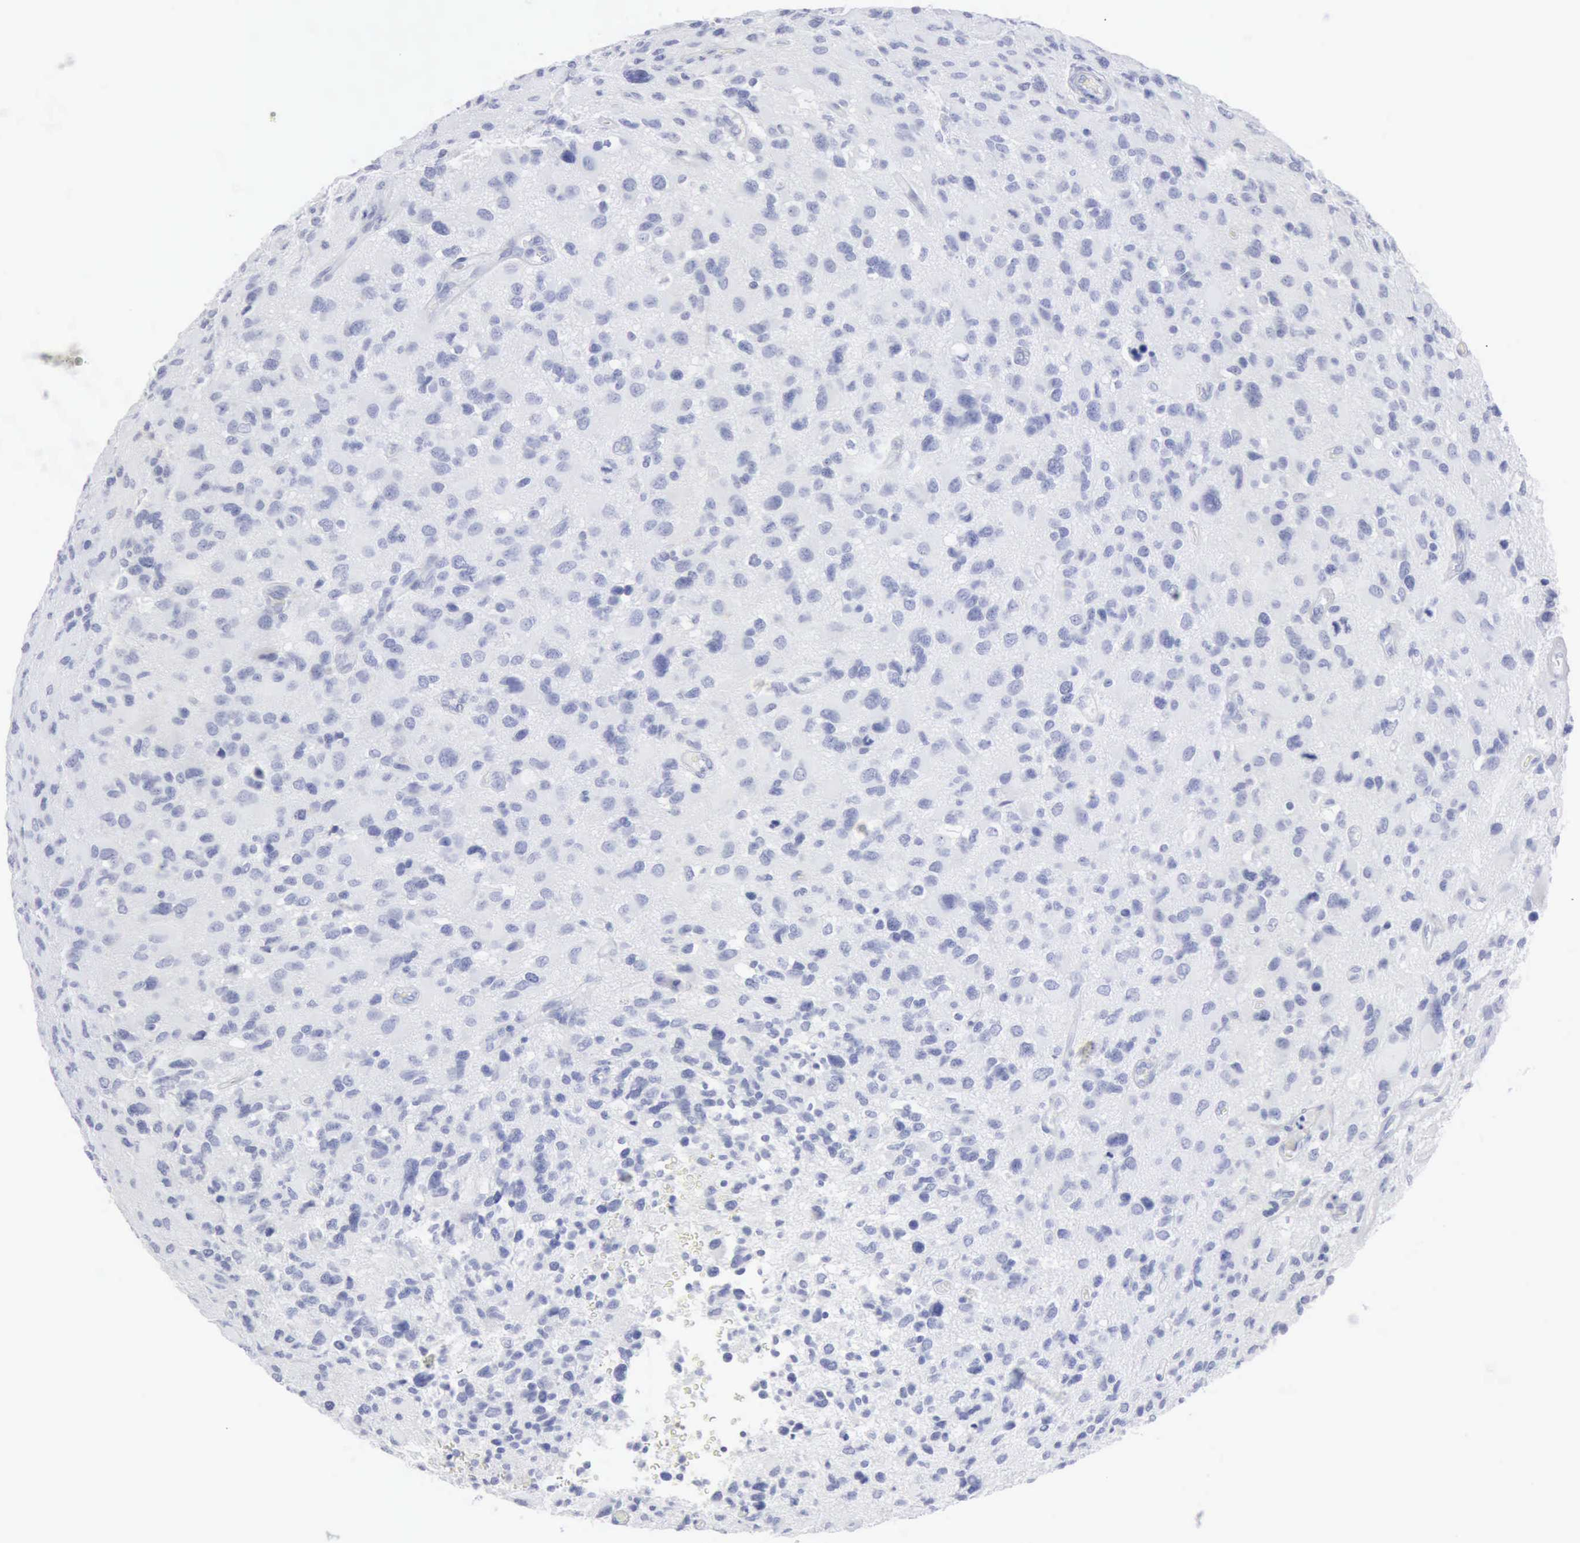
{"staining": {"intensity": "negative", "quantity": "none", "location": "none"}, "tissue": "glioma", "cell_type": "Tumor cells", "image_type": "cancer", "snomed": [{"axis": "morphology", "description": "Glioma, malignant, High grade"}, {"axis": "topography", "description": "Brain"}], "caption": "Immunohistochemistry of glioma displays no staining in tumor cells. The staining is performed using DAB (3,3'-diaminobenzidine) brown chromogen with nuclei counter-stained in using hematoxylin.", "gene": "CMA1", "patient": {"sex": "male", "age": 69}}